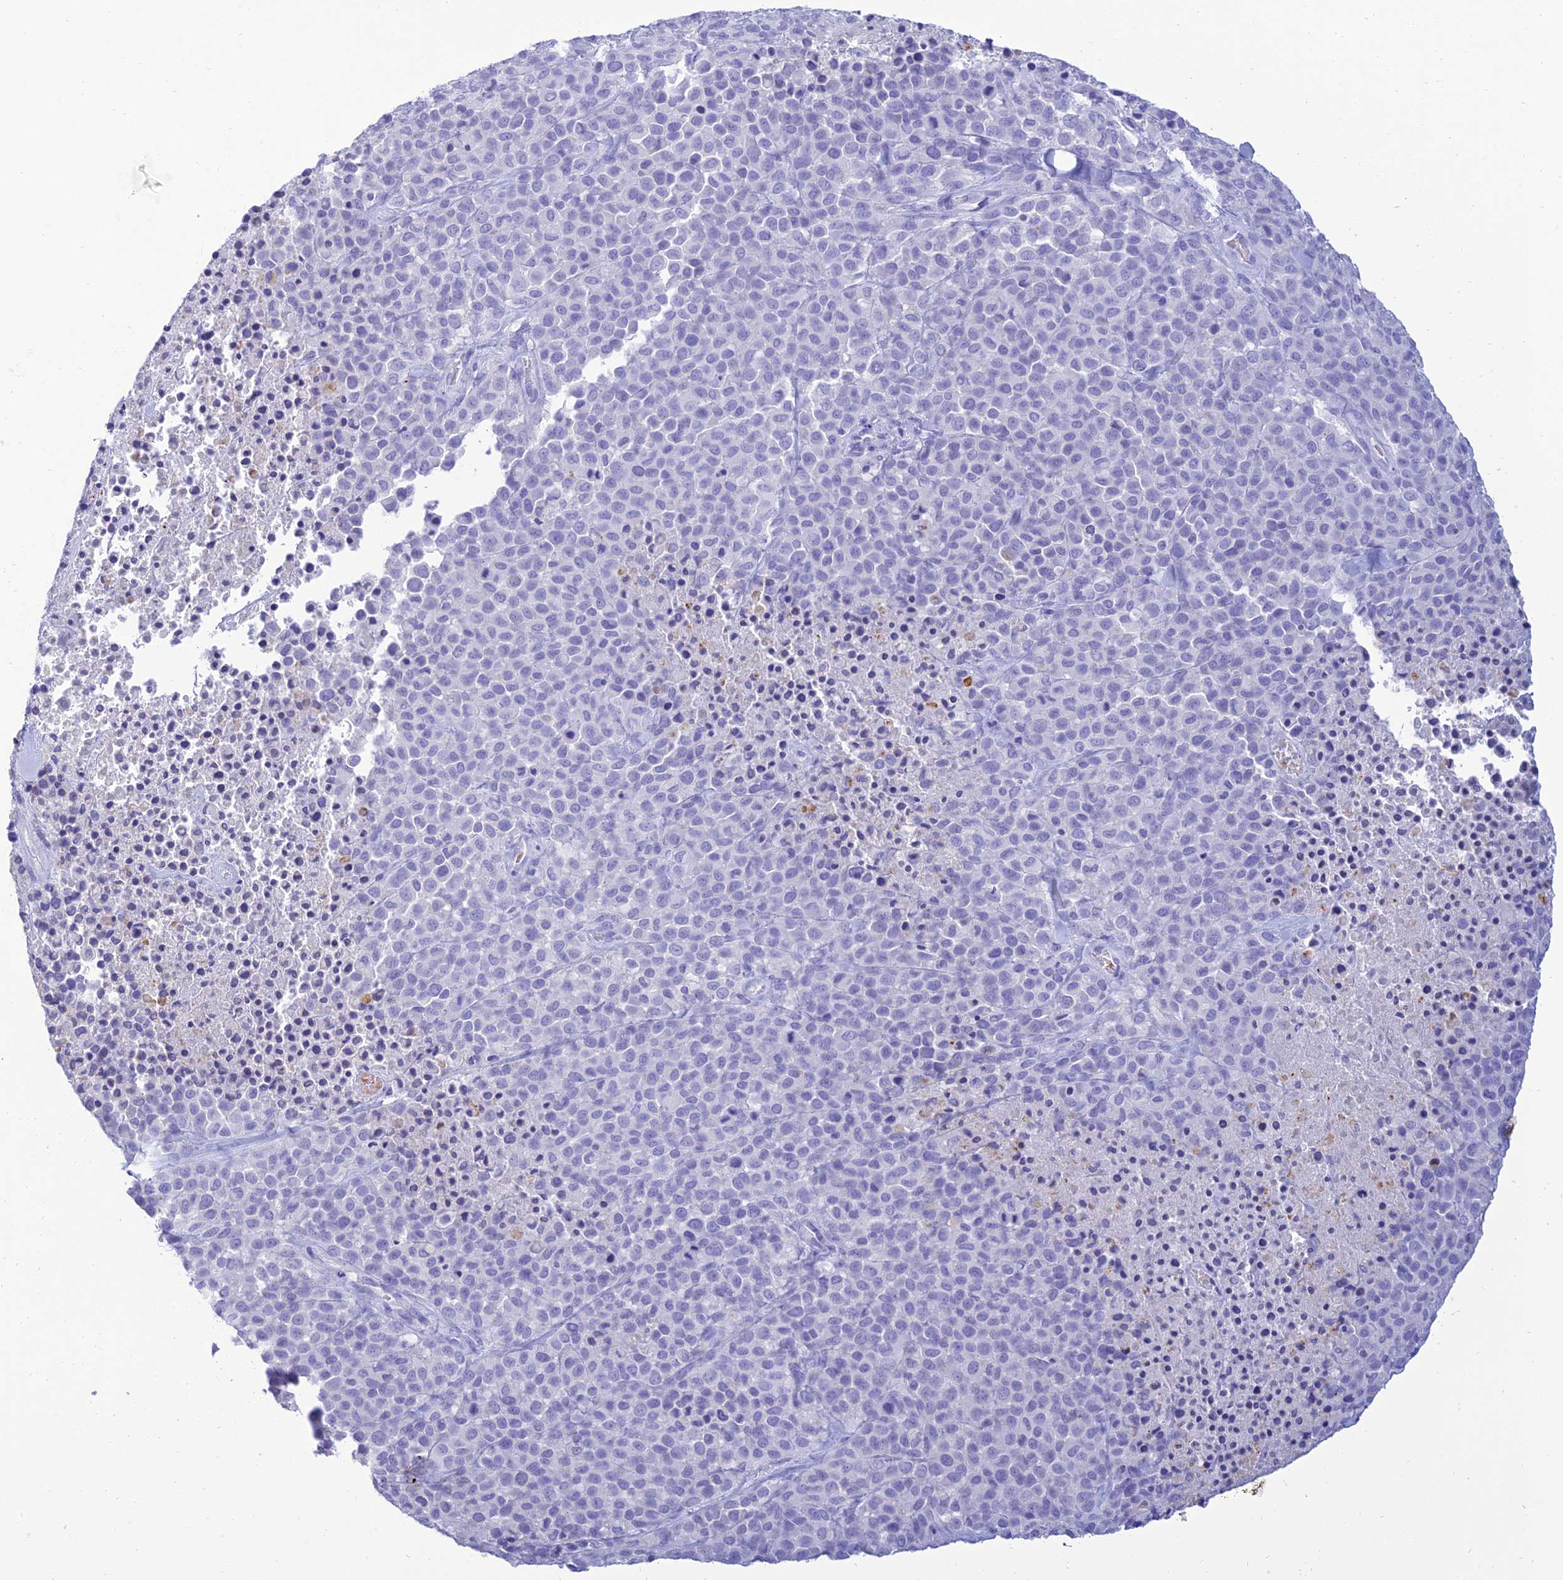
{"staining": {"intensity": "negative", "quantity": "none", "location": "none"}, "tissue": "melanoma", "cell_type": "Tumor cells", "image_type": "cancer", "snomed": [{"axis": "morphology", "description": "Malignant melanoma, Metastatic site"}, {"axis": "topography", "description": "Skin"}], "caption": "An image of malignant melanoma (metastatic site) stained for a protein exhibits no brown staining in tumor cells. (Brightfield microscopy of DAB immunohistochemistry (IHC) at high magnification).", "gene": "MAL2", "patient": {"sex": "female", "age": 81}}